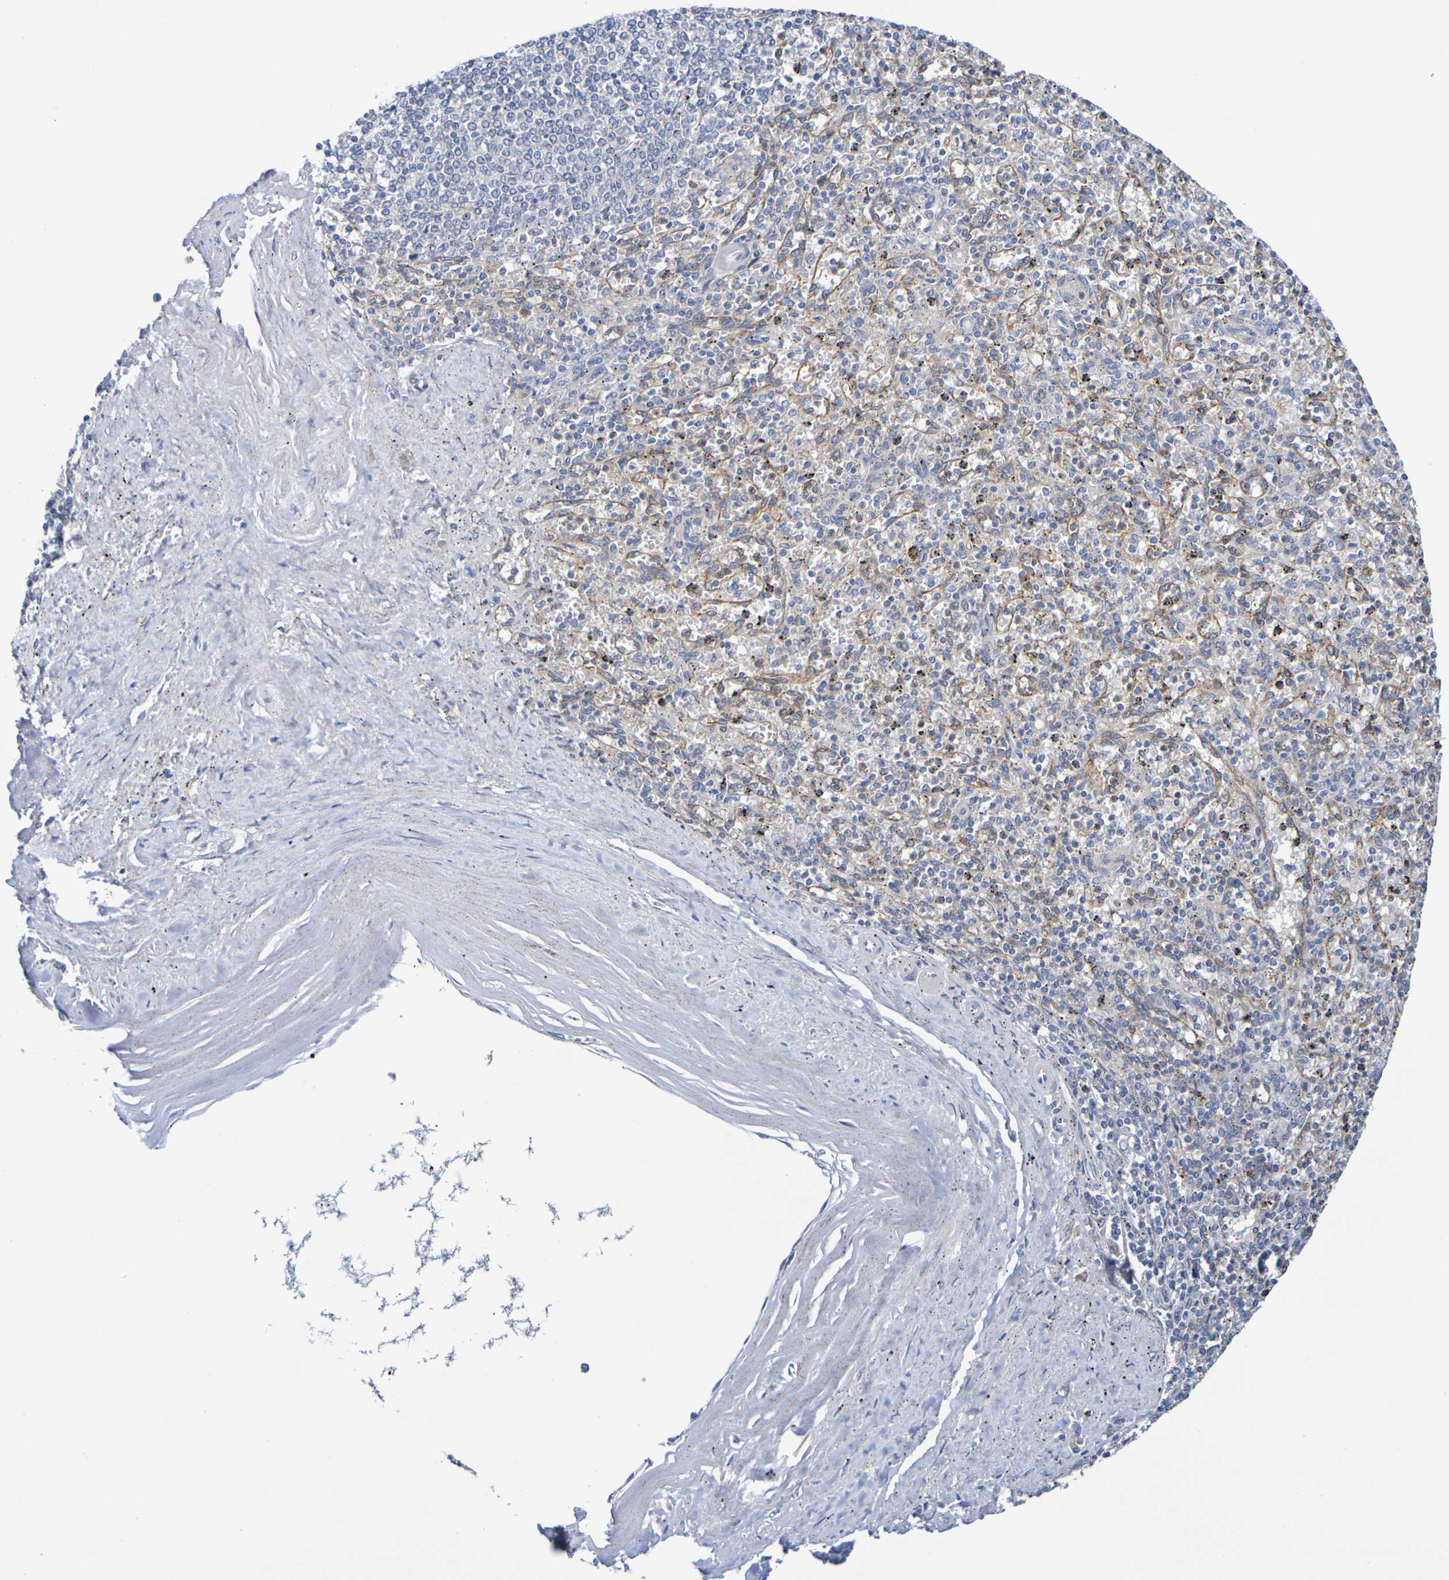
{"staining": {"intensity": "weak", "quantity": "<25%", "location": "cytoplasmic/membranous"}, "tissue": "spleen", "cell_type": "Cells in red pulp", "image_type": "normal", "snomed": [{"axis": "morphology", "description": "Normal tissue, NOS"}, {"axis": "topography", "description": "Spleen"}], "caption": "Protein analysis of unremarkable spleen demonstrates no significant expression in cells in red pulp.", "gene": "SDC4", "patient": {"sex": "male", "age": 72}}